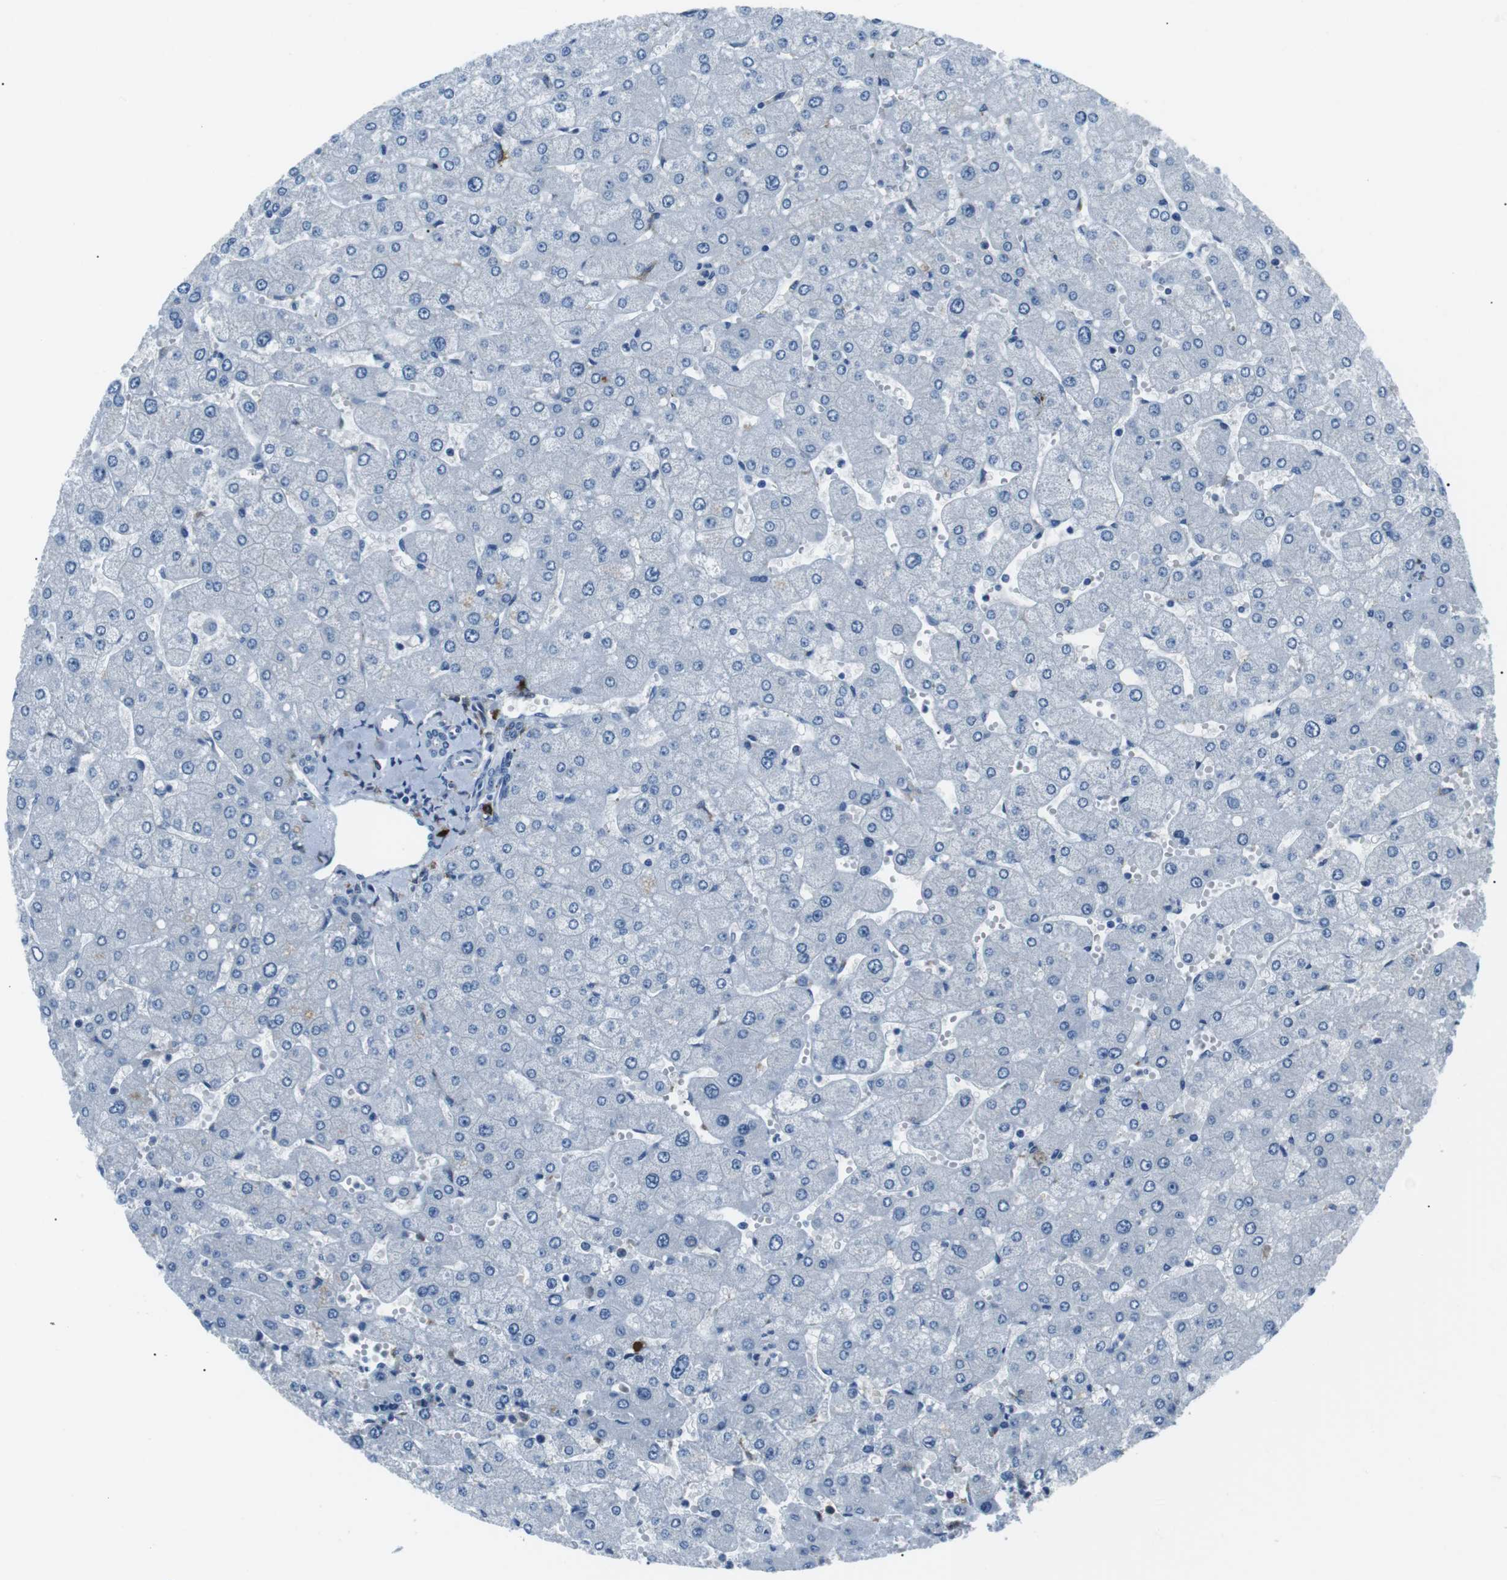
{"staining": {"intensity": "negative", "quantity": "none", "location": "none"}, "tissue": "liver", "cell_type": "Cholangiocytes", "image_type": "normal", "snomed": [{"axis": "morphology", "description": "Normal tissue, NOS"}, {"axis": "topography", "description": "Liver"}], "caption": "Human liver stained for a protein using IHC demonstrates no expression in cholangiocytes.", "gene": "CSF2RA", "patient": {"sex": "male", "age": 55}}